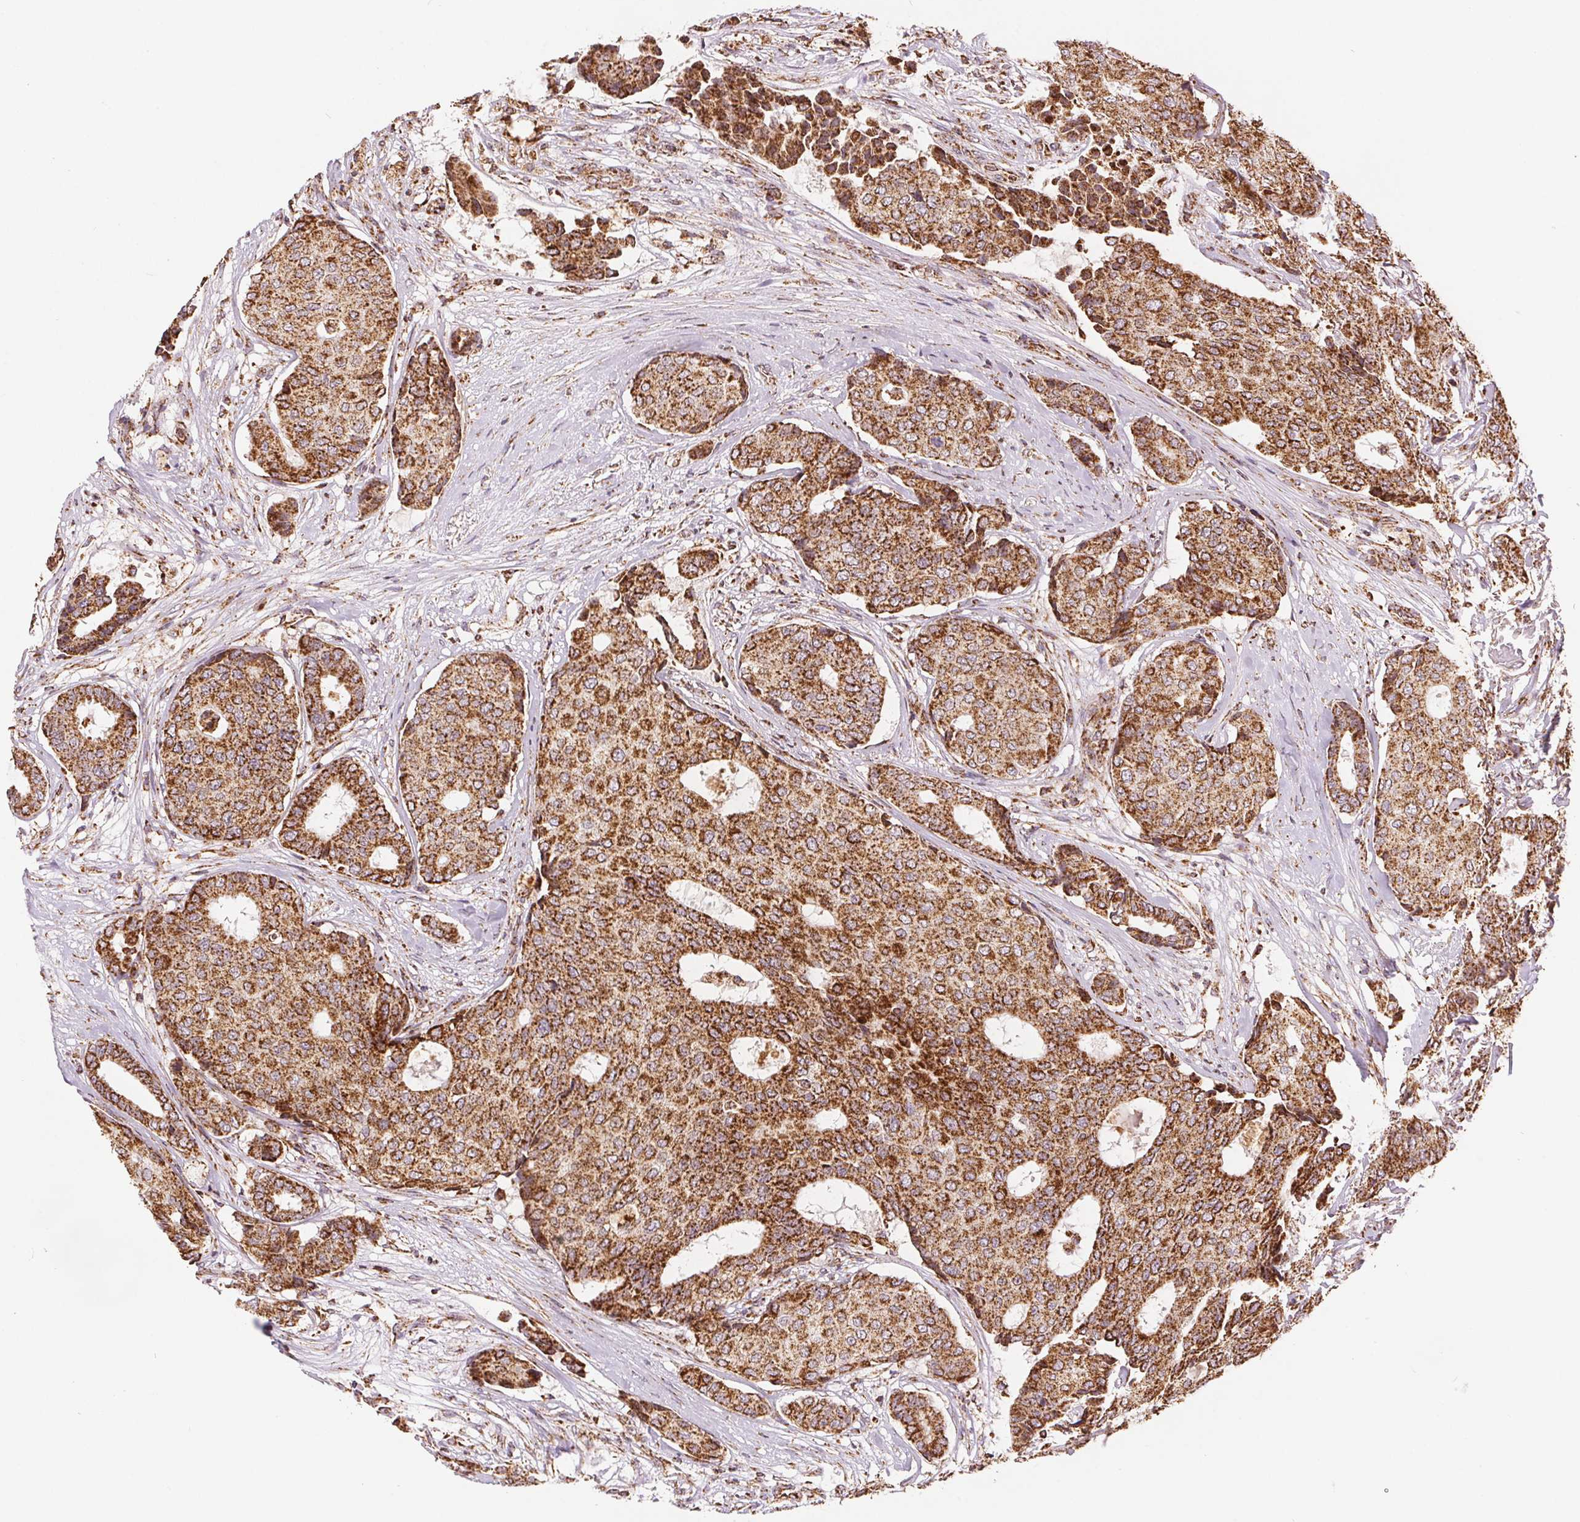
{"staining": {"intensity": "moderate", "quantity": ">75%", "location": "cytoplasmic/membranous"}, "tissue": "breast cancer", "cell_type": "Tumor cells", "image_type": "cancer", "snomed": [{"axis": "morphology", "description": "Duct carcinoma"}, {"axis": "topography", "description": "Breast"}], "caption": "There is medium levels of moderate cytoplasmic/membranous staining in tumor cells of breast cancer, as demonstrated by immunohistochemical staining (brown color).", "gene": "SDHB", "patient": {"sex": "female", "age": 75}}